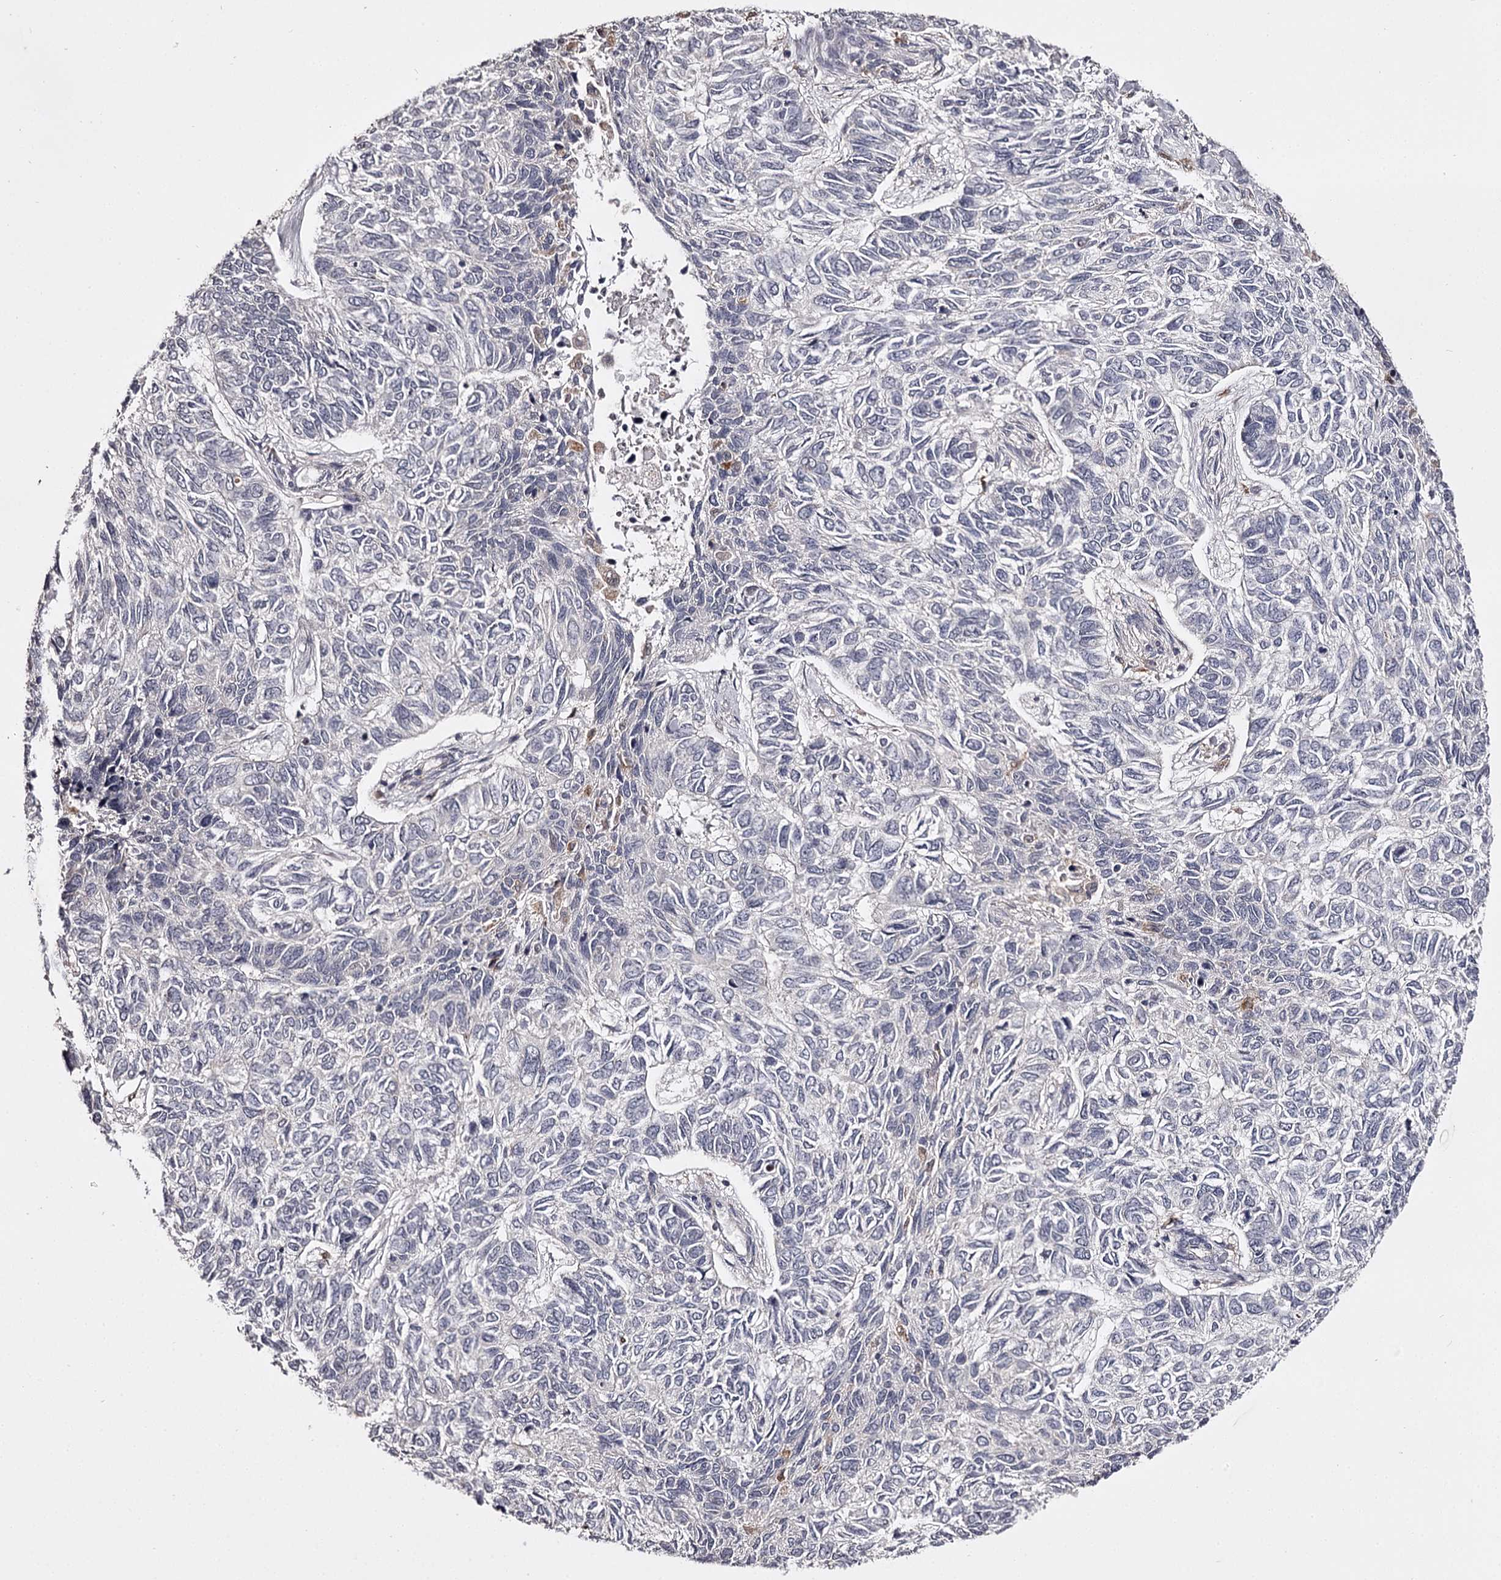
{"staining": {"intensity": "negative", "quantity": "none", "location": "none"}, "tissue": "skin cancer", "cell_type": "Tumor cells", "image_type": "cancer", "snomed": [{"axis": "morphology", "description": "Basal cell carcinoma"}, {"axis": "topography", "description": "Skin"}], "caption": "Tumor cells are negative for brown protein staining in skin cancer (basal cell carcinoma). The staining was performed using DAB to visualize the protein expression in brown, while the nuclei were stained in blue with hematoxylin (Magnification: 20x).", "gene": "SLC32A1", "patient": {"sex": "female", "age": 65}}